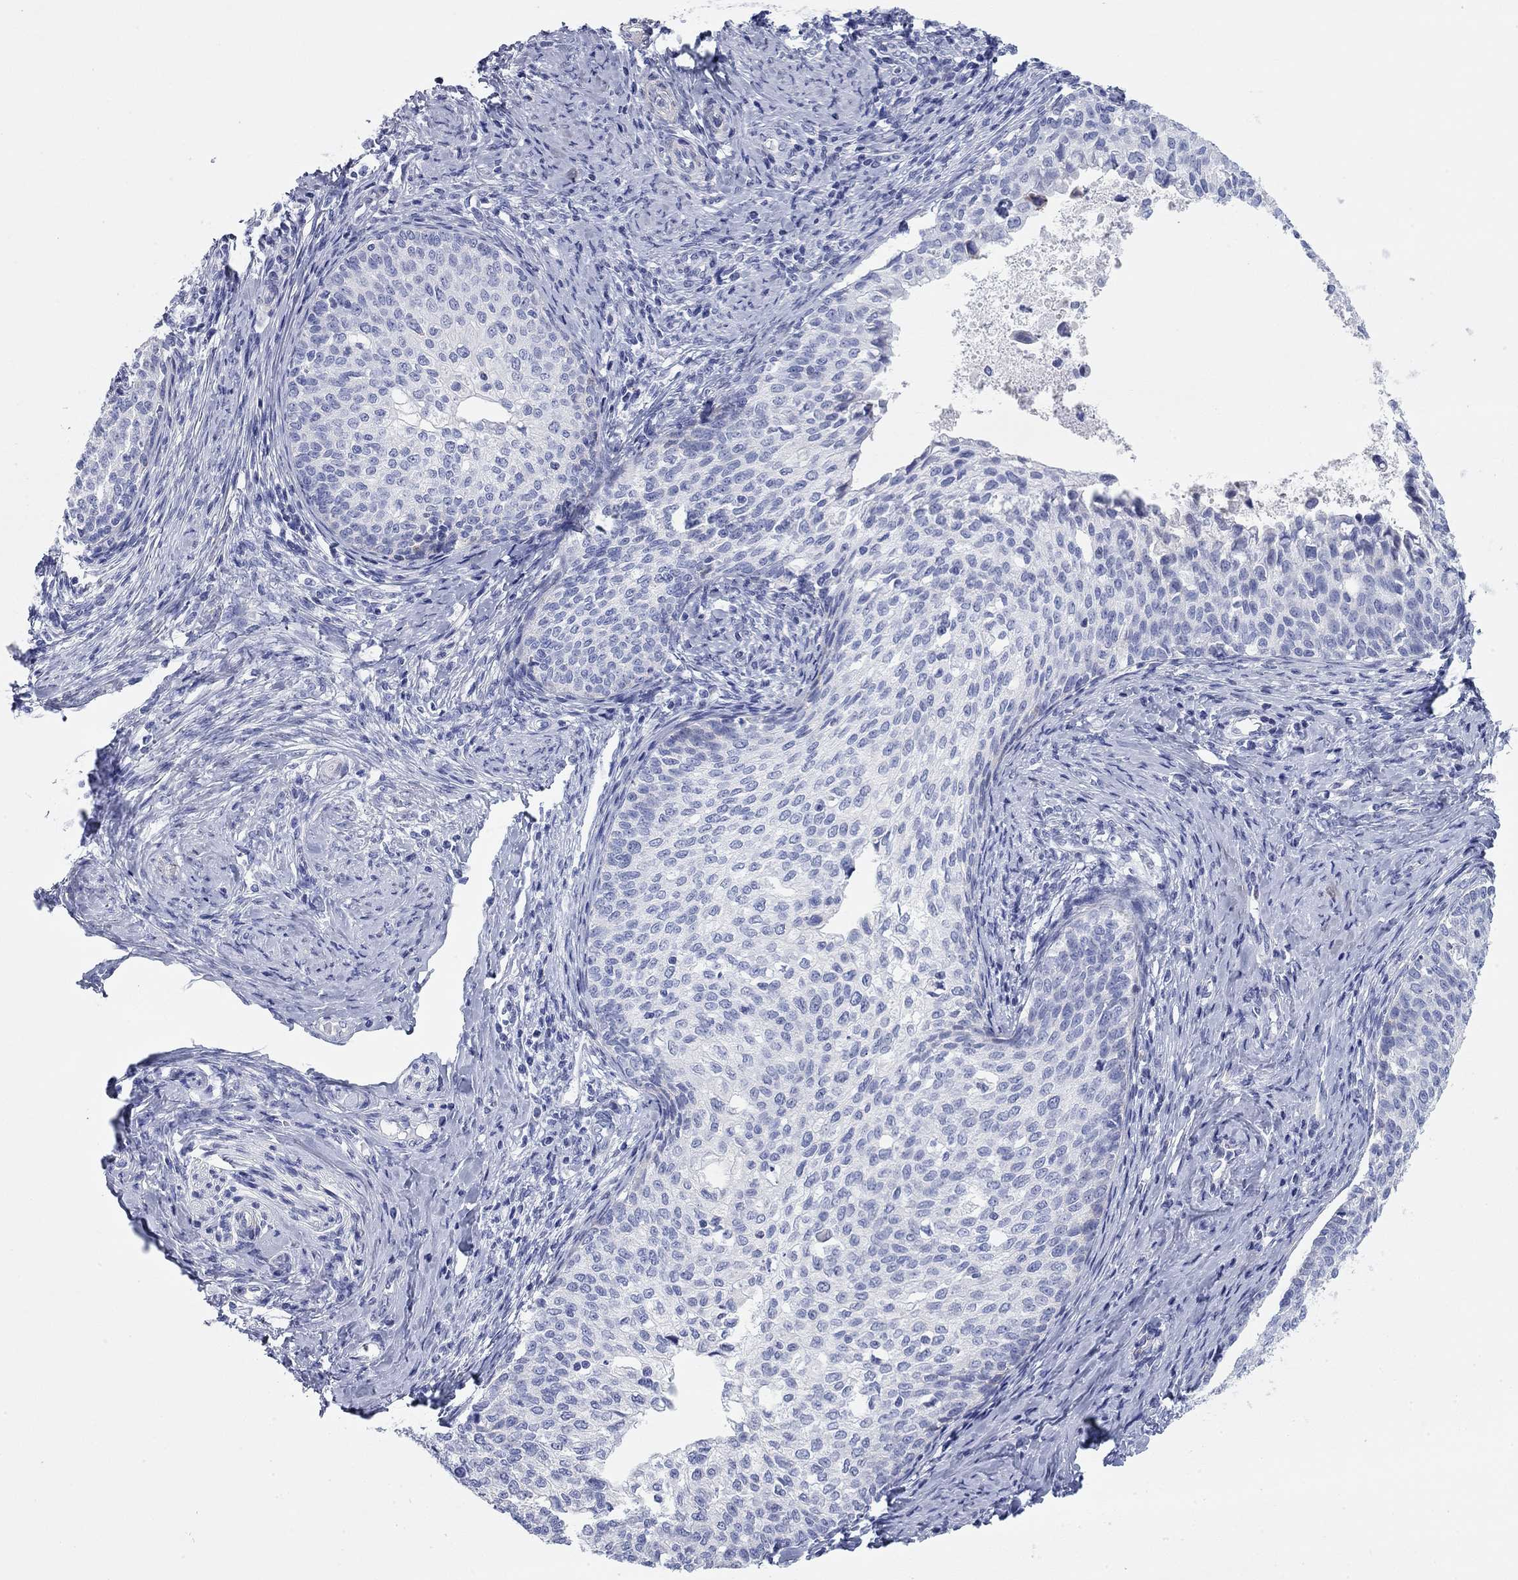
{"staining": {"intensity": "negative", "quantity": "none", "location": "none"}, "tissue": "cervical cancer", "cell_type": "Tumor cells", "image_type": "cancer", "snomed": [{"axis": "morphology", "description": "Squamous cell carcinoma, NOS"}, {"axis": "topography", "description": "Cervix"}], "caption": "High magnification brightfield microscopy of cervical squamous cell carcinoma stained with DAB (3,3'-diaminobenzidine) (brown) and counterstained with hematoxylin (blue): tumor cells show no significant staining.", "gene": "CHI3L2", "patient": {"sex": "female", "age": 51}}